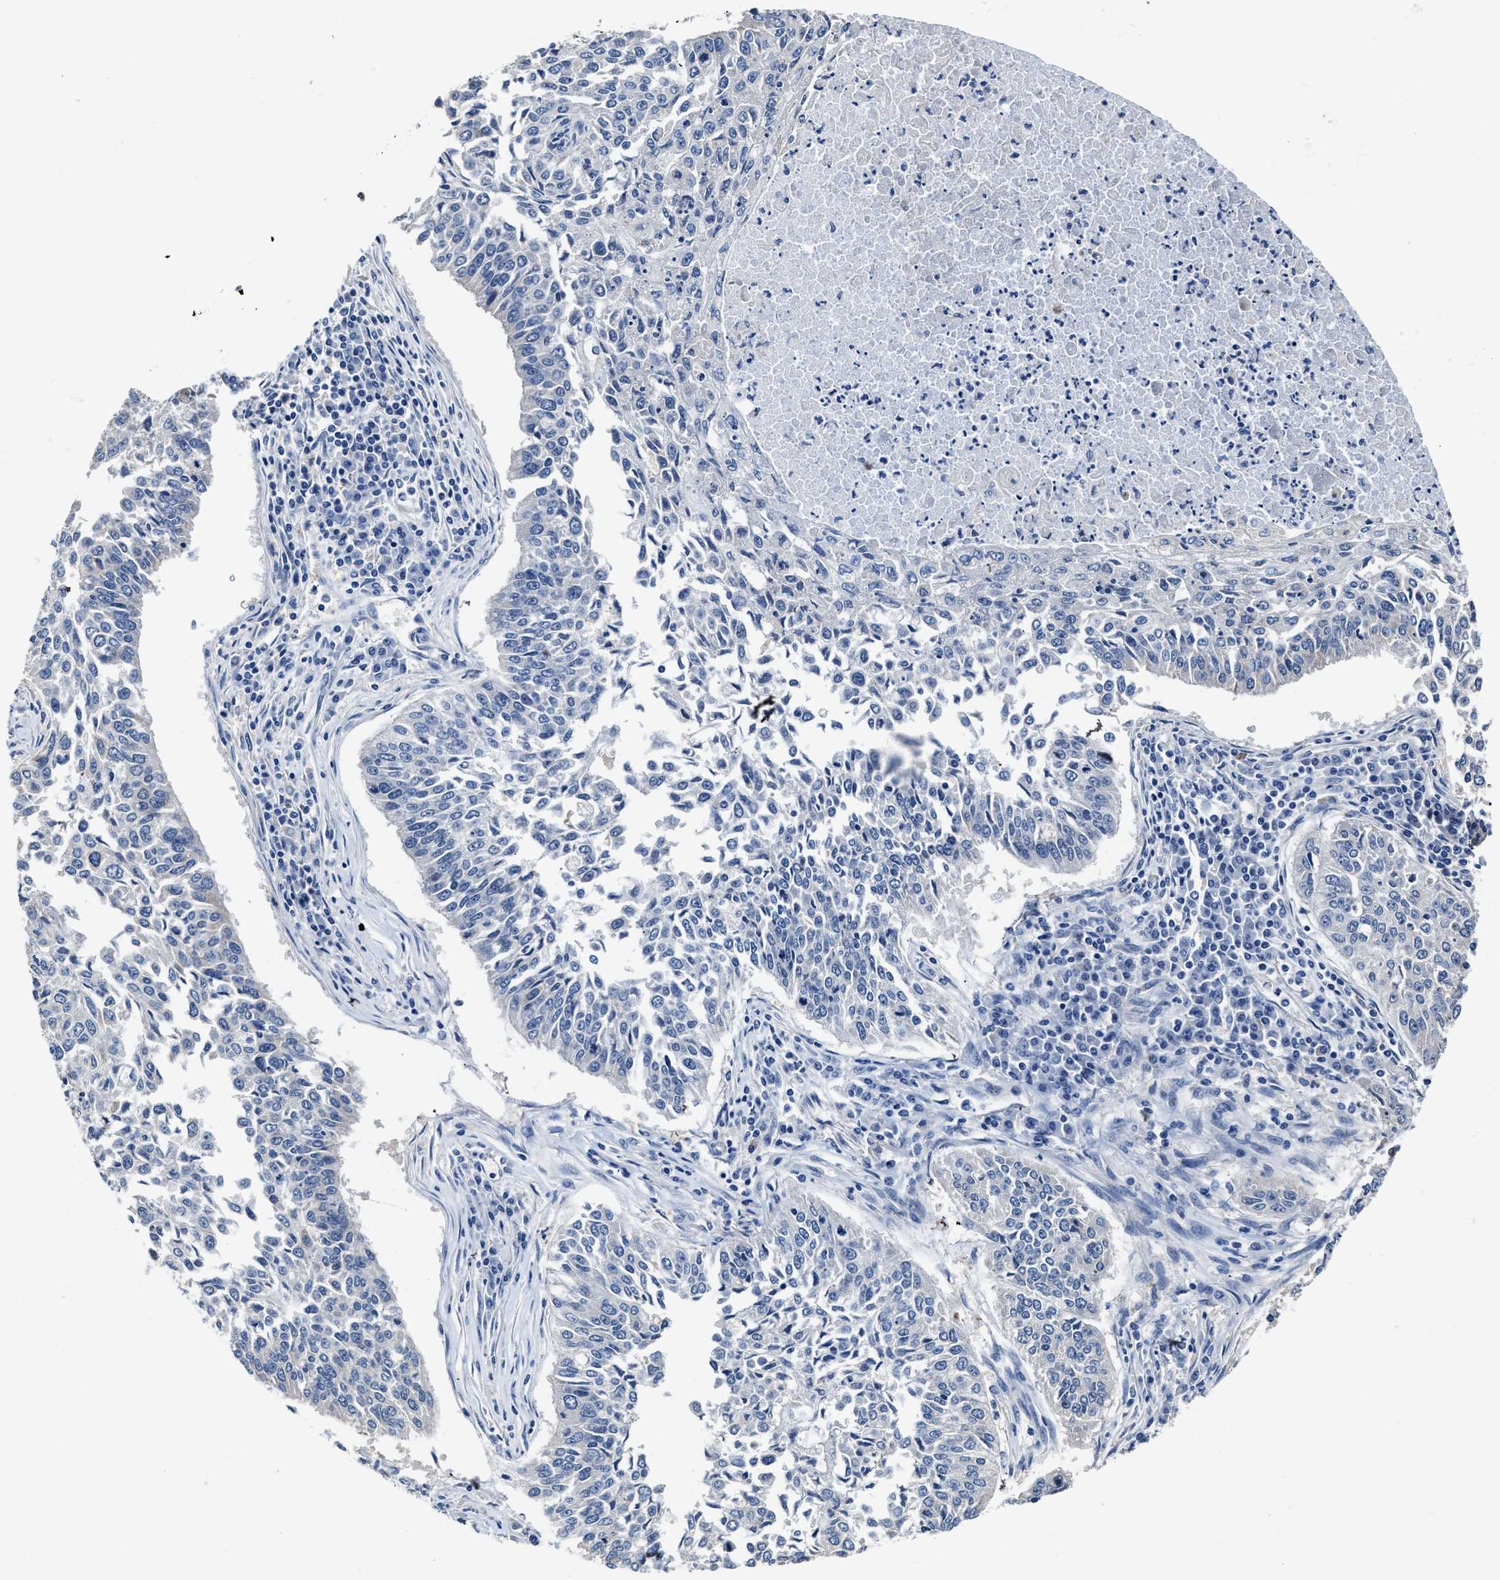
{"staining": {"intensity": "negative", "quantity": "none", "location": "none"}, "tissue": "lung cancer", "cell_type": "Tumor cells", "image_type": "cancer", "snomed": [{"axis": "morphology", "description": "Normal tissue, NOS"}, {"axis": "morphology", "description": "Squamous cell carcinoma, NOS"}, {"axis": "topography", "description": "Cartilage tissue"}, {"axis": "topography", "description": "Bronchus"}, {"axis": "topography", "description": "Lung"}], "caption": "Immunohistochemical staining of lung squamous cell carcinoma displays no significant staining in tumor cells.", "gene": "C22orf42", "patient": {"sex": "female", "age": 49}}